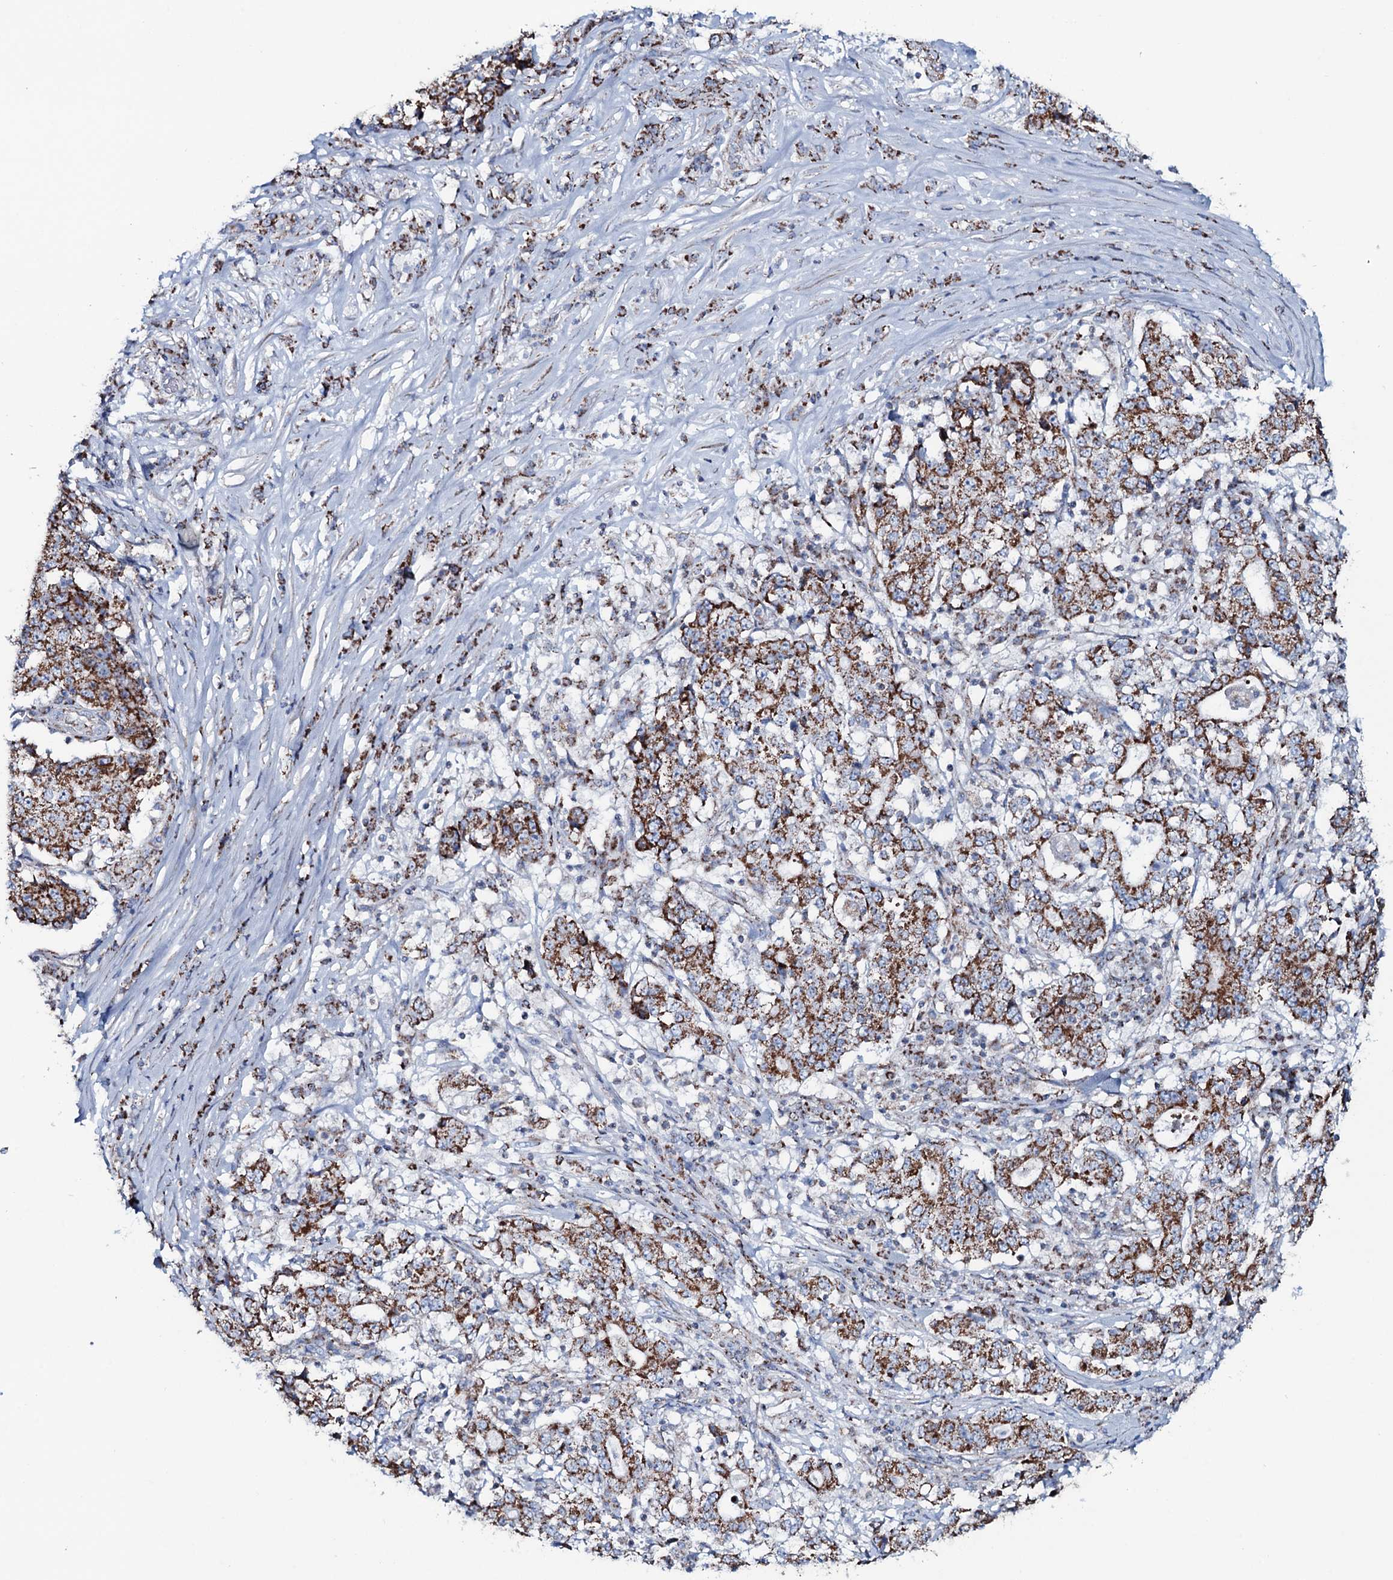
{"staining": {"intensity": "strong", "quantity": ">75%", "location": "cytoplasmic/membranous"}, "tissue": "stomach cancer", "cell_type": "Tumor cells", "image_type": "cancer", "snomed": [{"axis": "morphology", "description": "Adenocarcinoma, NOS"}, {"axis": "topography", "description": "Stomach"}], "caption": "Protein staining of stomach cancer (adenocarcinoma) tissue reveals strong cytoplasmic/membranous expression in about >75% of tumor cells.", "gene": "MRPS35", "patient": {"sex": "male", "age": 59}}